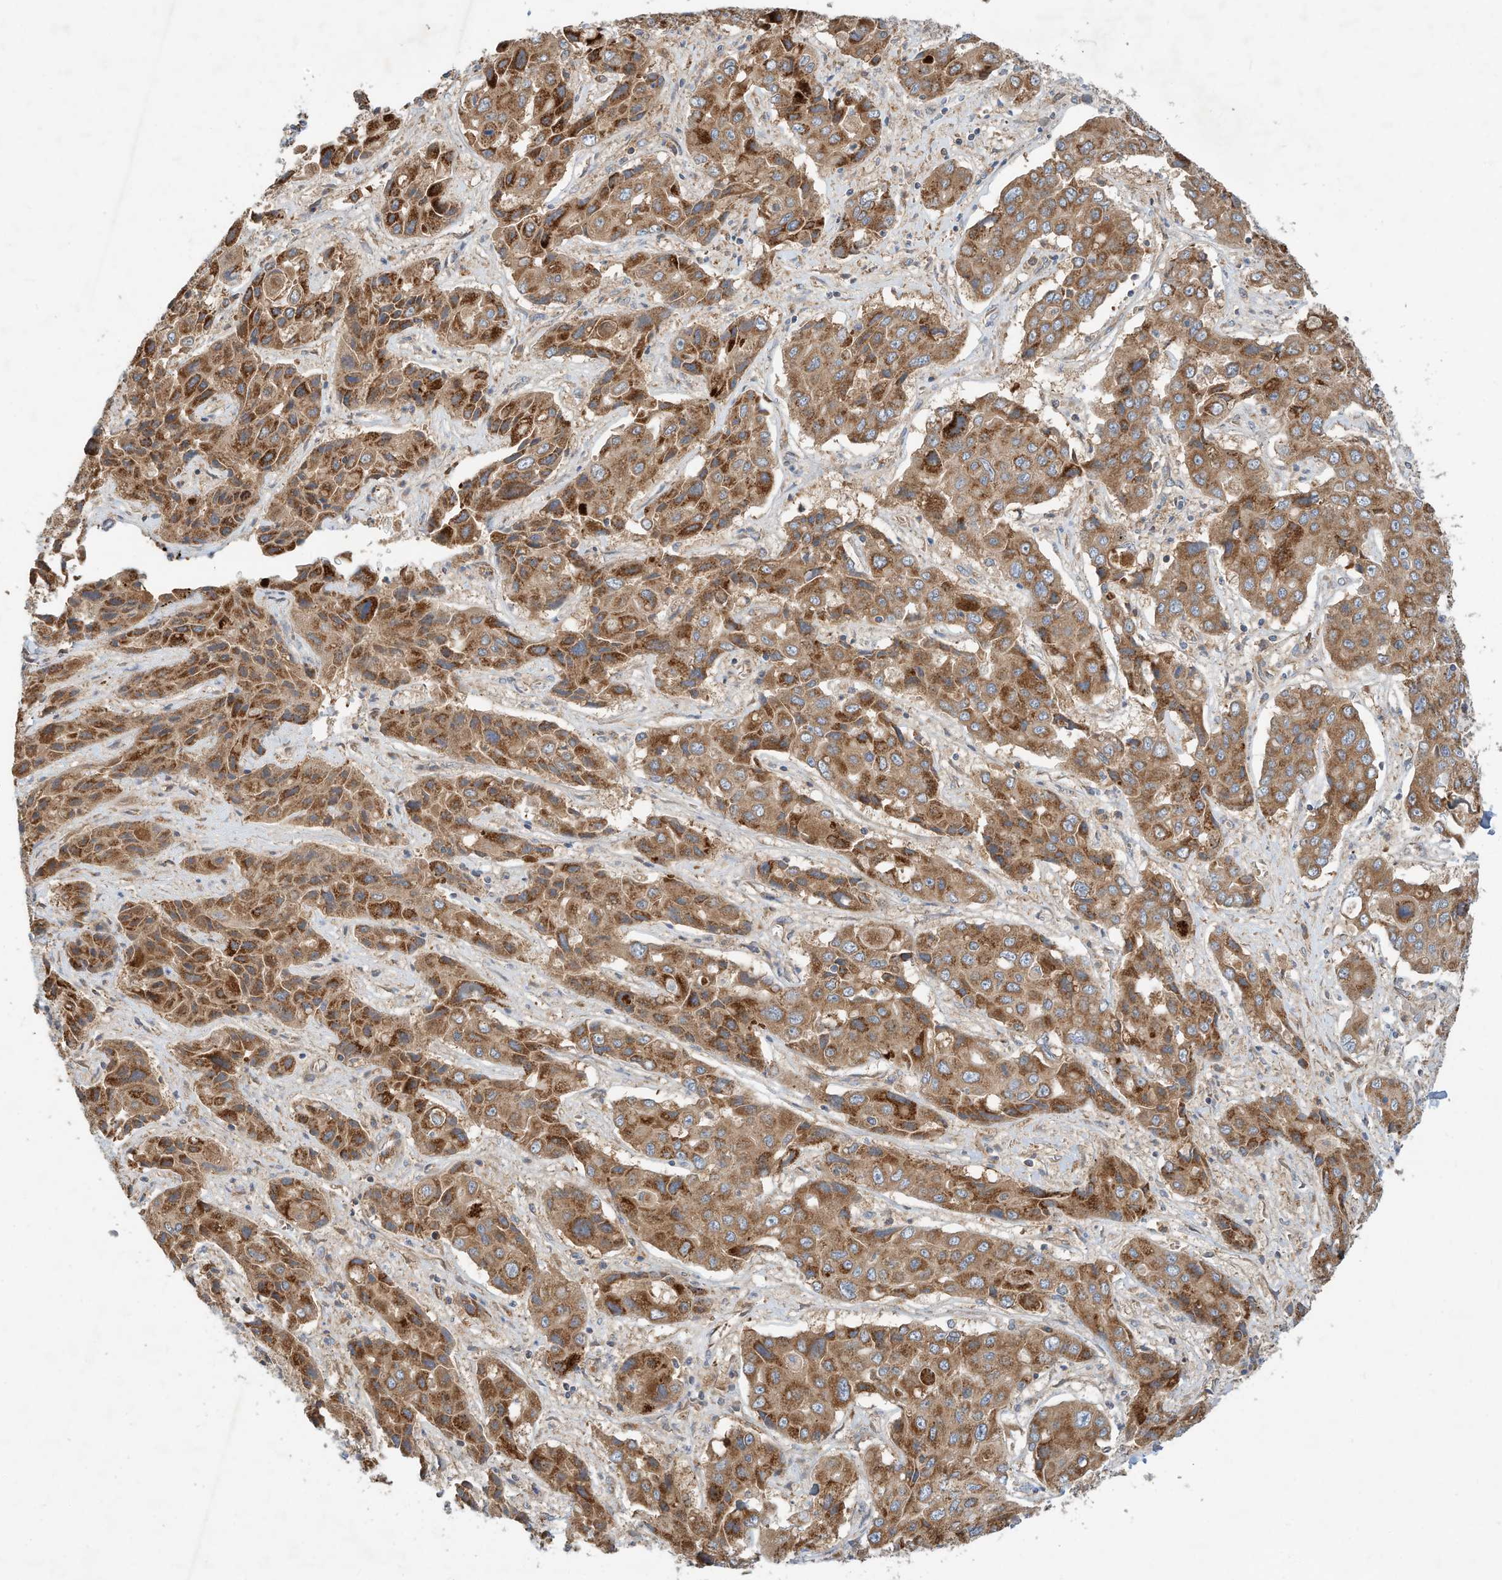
{"staining": {"intensity": "strong", "quantity": ">75%", "location": "cytoplasmic/membranous"}, "tissue": "liver cancer", "cell_type": "Tumor cells", "image_type": "cancer", "snomed": [{"axis": "morphology", "description": "Cholangiocarcinoma"}, {"axis": "topography", "description": "Liver"}], "caption": "IHC photomicrograph of human liver cancer stained for a protein (brown), which demonstrates high levels of strong cytoplasmic/membranous expression in about >75% of tumor cells.", "gene": "CPAMD8", "patient": {"sex": "male", "age": 67}}